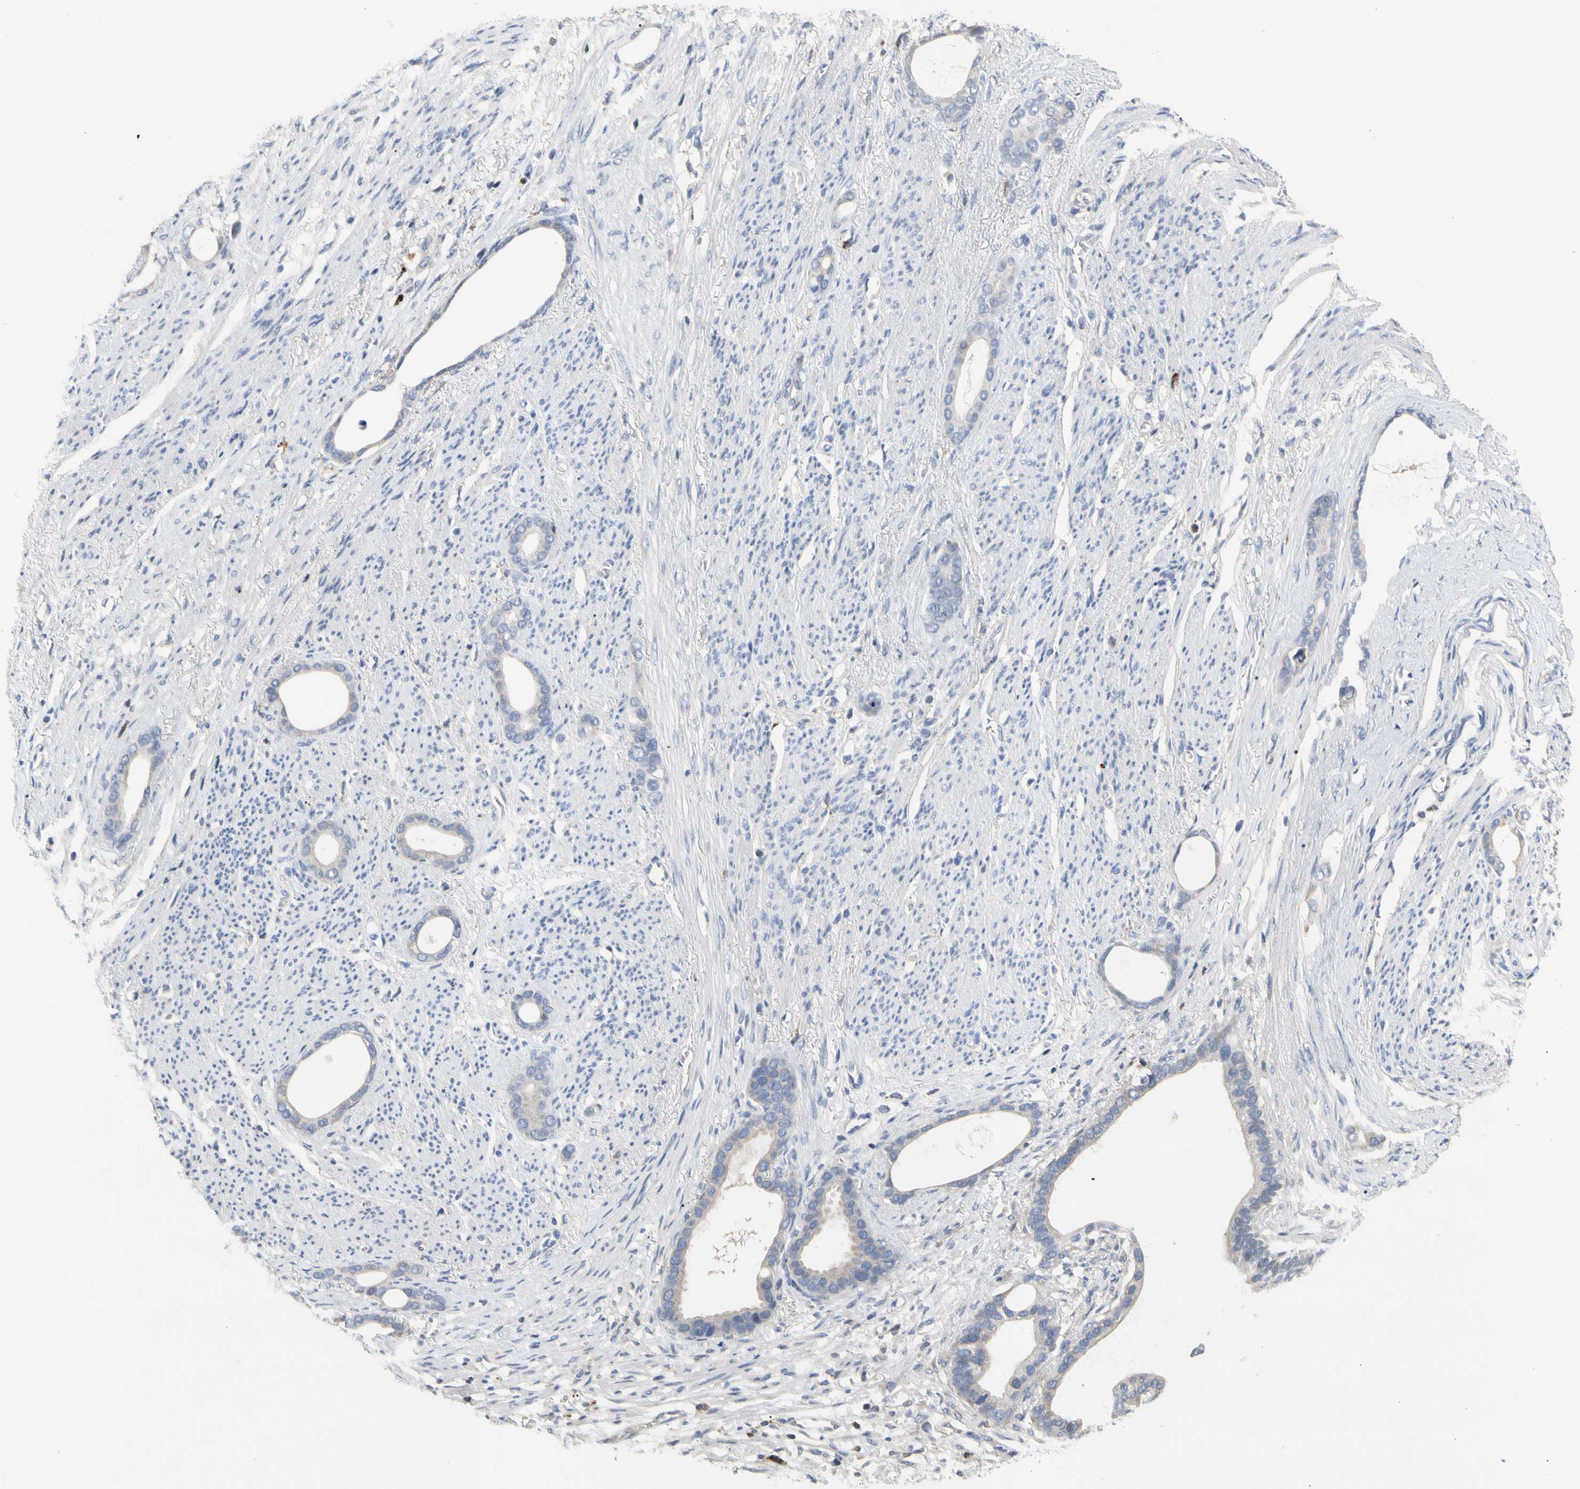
{"staining": {"intensity": "negative", "quantity": "none", "location": "none"}, "tissue": "stomach cancer", "cell_type": "Tumor cells", "image_type": "cancer", "snomed": [{"axis": "morphology", "description": "Adenocarcinoma, NOS"}, {"axis": "topography", "description": "Stomach"}], "caption": "DAB (3,3'-diaminobenzidine) immunohistochemical staining of human adenocarcinoma (stomach) demonstrates no significant positivity in tumor cells.", "gene": "ADA2", "patient": {"sex": "female", "age": 75}}